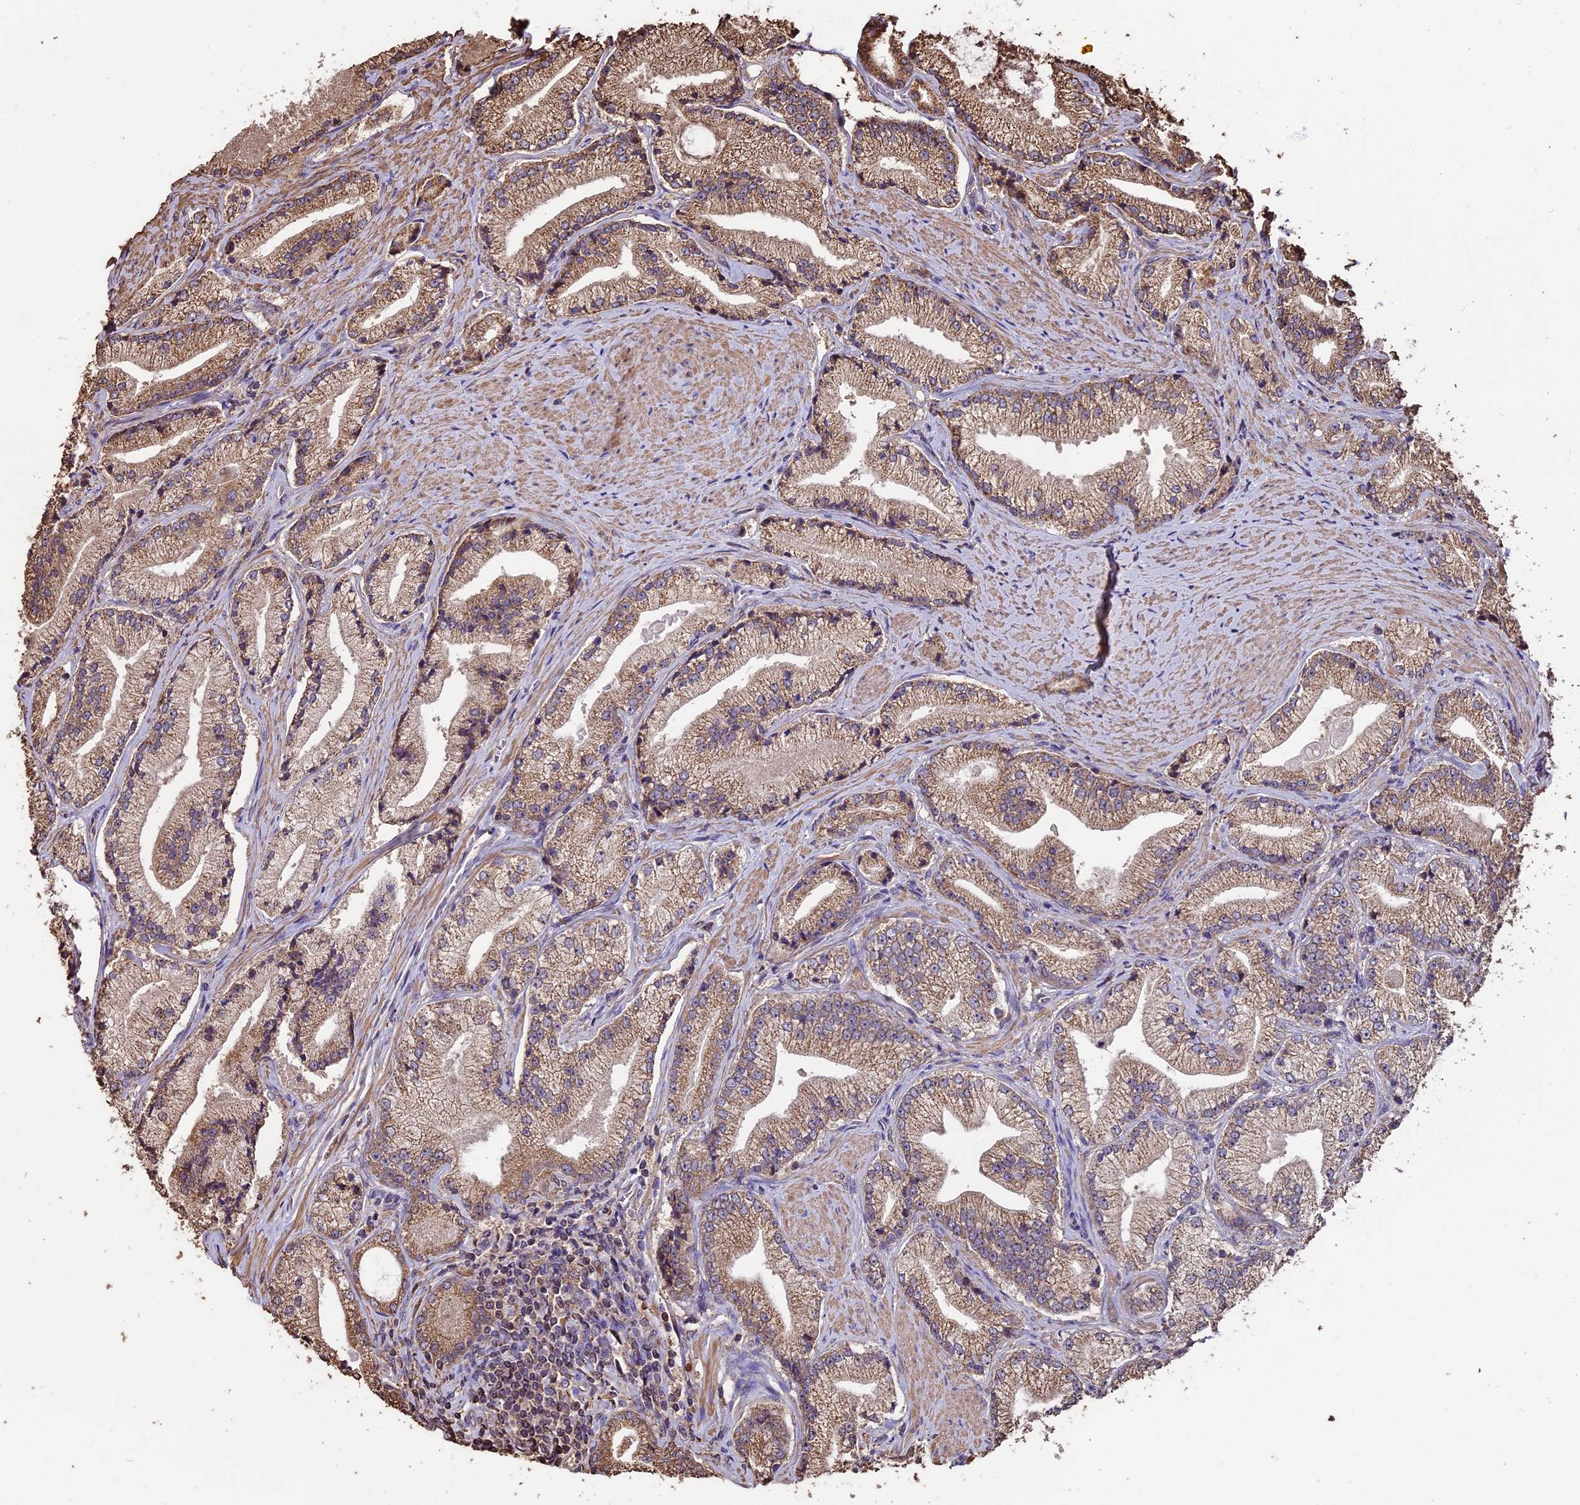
{"staining": {"intensity": "moderate", "quantity": "25%-75%", "location": "cytoplasmic/membranous"}, "tissue": "prostate cancer", "cell_type": "Tumor cells", "image_type": "cancer", "snomed": [{"axis": "morphology", "description": "Adenocarcinoma, High grade"}, {"axis": "topography", "description": "Prostate"}], "caption": "Prostate high-grade adenocarcinoma stained for a protein demonstrates moderate cytoplasmic/membranous positivity in tumor cells.", "gene": "PGPEP1L", "patient": {"sex": "male", "age": 67}}